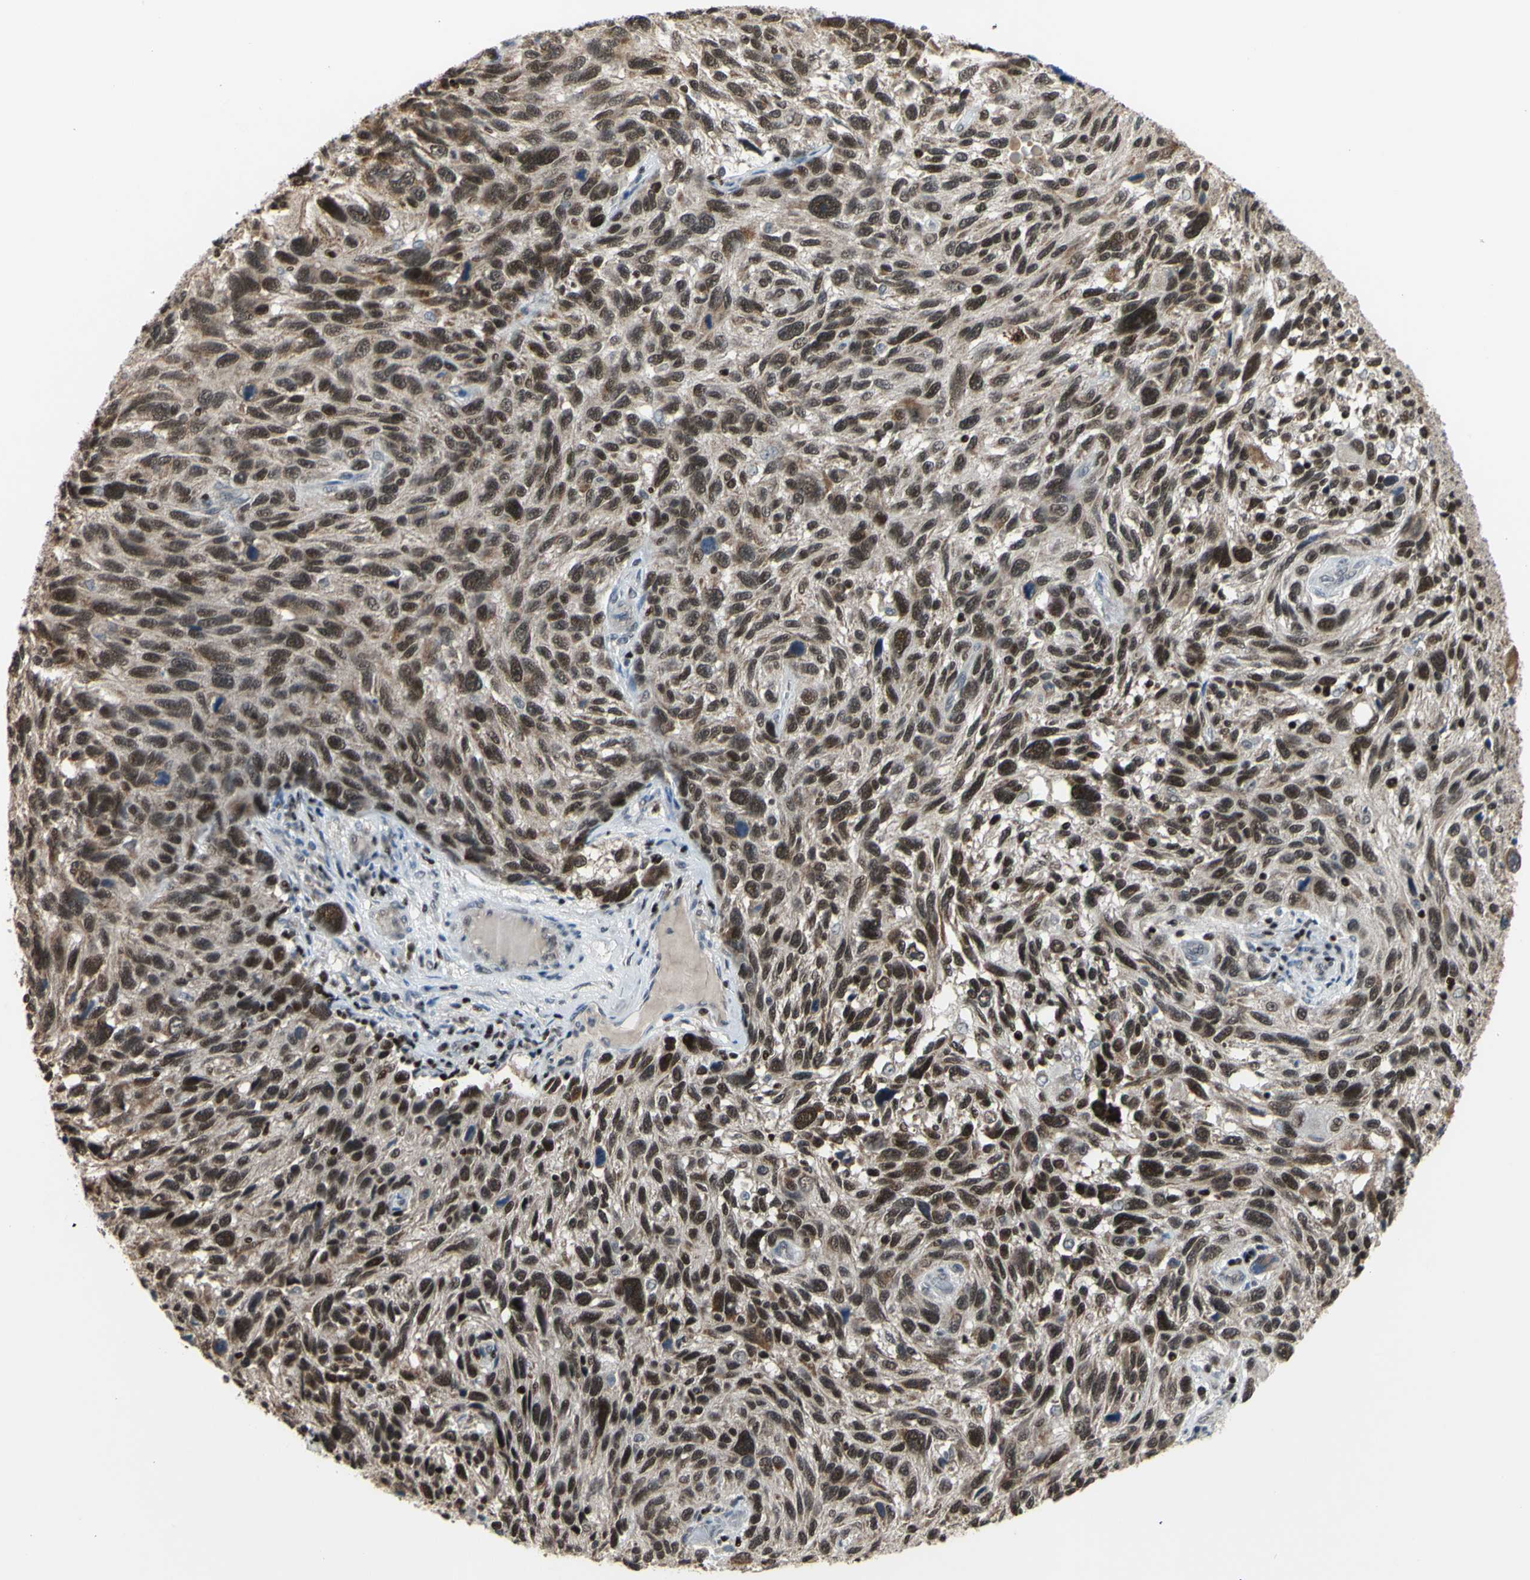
{"staining": {"intensity": "weak", "quantity": ">75%", "location": "cytoplasmic/membranous,nuclear"}, "tissue": "melanoma", "cell_type": "Tumor cells", "image_type": "cancer", "snomed": [{"axis": "morphology", "description": "Malignant melanoma, NOS"}, {"axis": "topography", "description": "Skin"}], "caption": "Tumor cells demonstrate low levels of weak cytoplasmic/membranous and nuclear expression in approximately >75% of cells in human melanoma.", "gene": "SP4", "patient": {"sex": "male", "age": 53}}